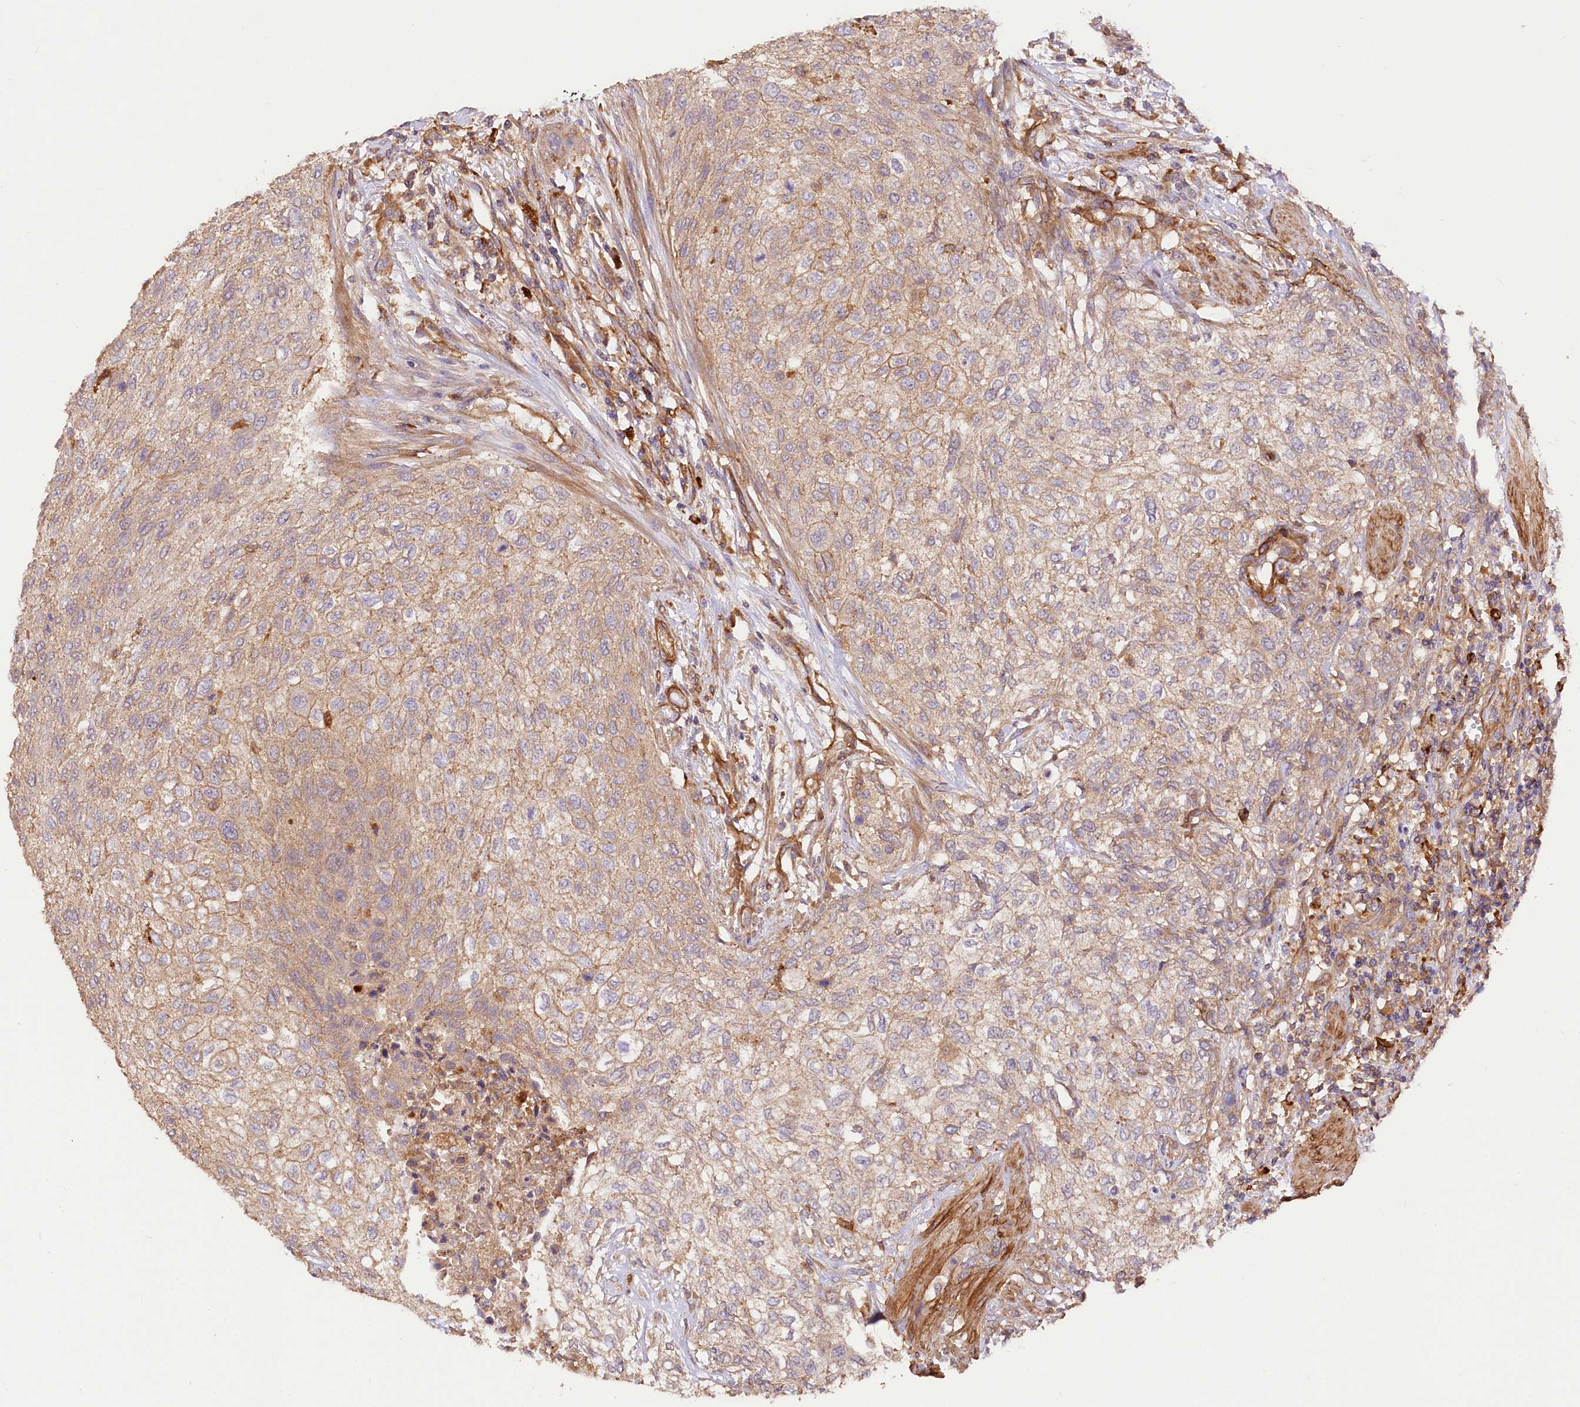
{"staining": {"intensity": "weak", "quantity": ">75%", "location": "cytoplasmic/membranous"}, "tissue": "urothelial cancer", "cell_type": "Tumor cells", "image_type": "cancer", "snomed": [{"axis": "morphology", "description": "Urothelial carcinoma, High grade"}, {"axis": "topography", "description": "Urinary bladder"}], "caption": "Urothelial cancer stained with a protein marker reveals weak staining in tumor cells.", "gene": "CSAD", "patient": {"sex": "male", "age": 35}}